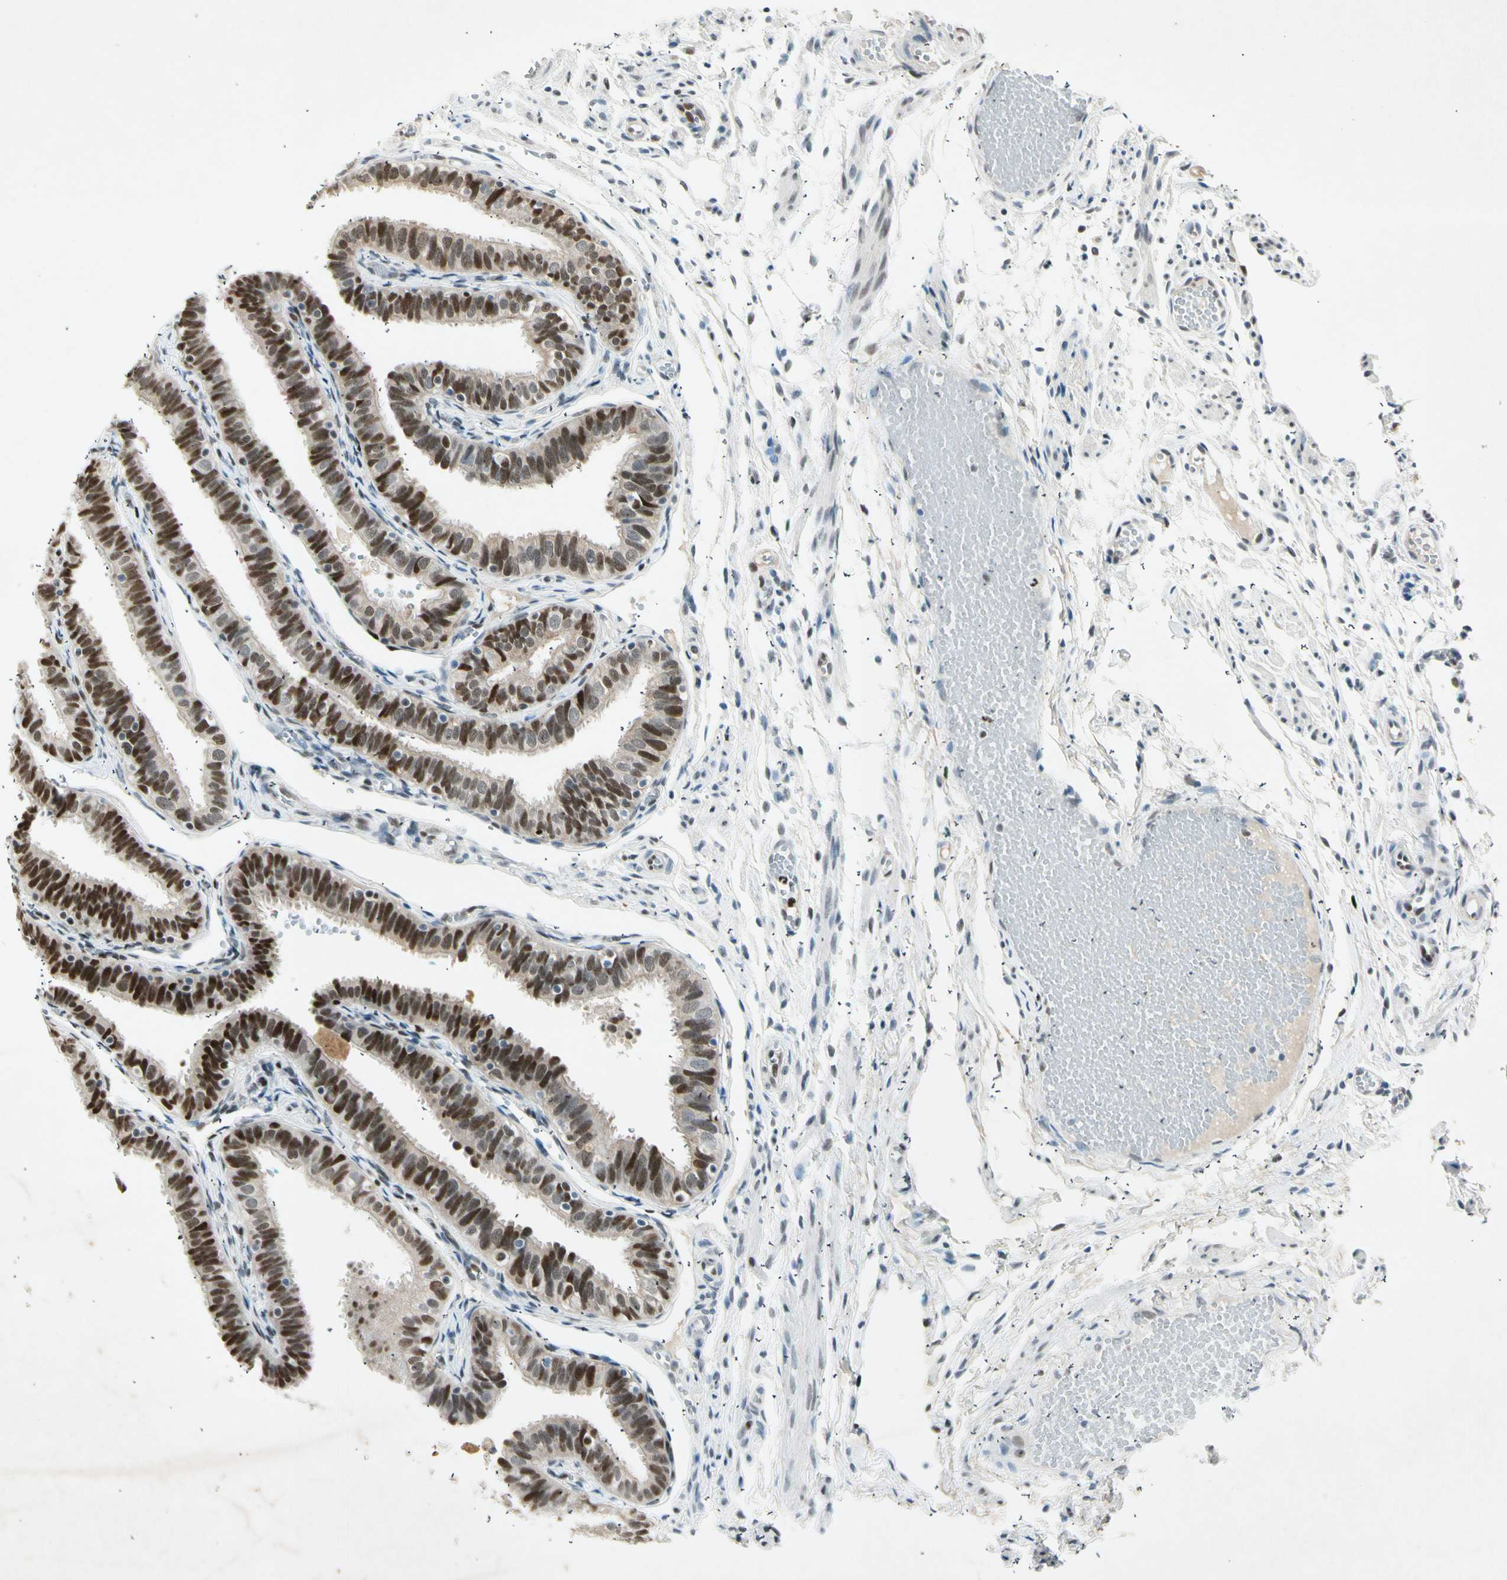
{"staining": {"intensity": "strong", "quantity": ">75%", "location": "nuclear"}, "tissue": "fallopian tube", "cell_type": "Glandular cells", "image_type": "normal", "snomed": [{"axis": "morphology", "description": "Normal tissue, NOS"}, {"axis": "topography", "description": "Fallopian tube"}], "caption": "Immunohistochemistry (IHC) of normal fallopian tube demonstrates high levels of strong nuclear expression in about >75% of glandular cells.", "gene": "RNF43", "patient": {"sex": "female", "age": 46}}